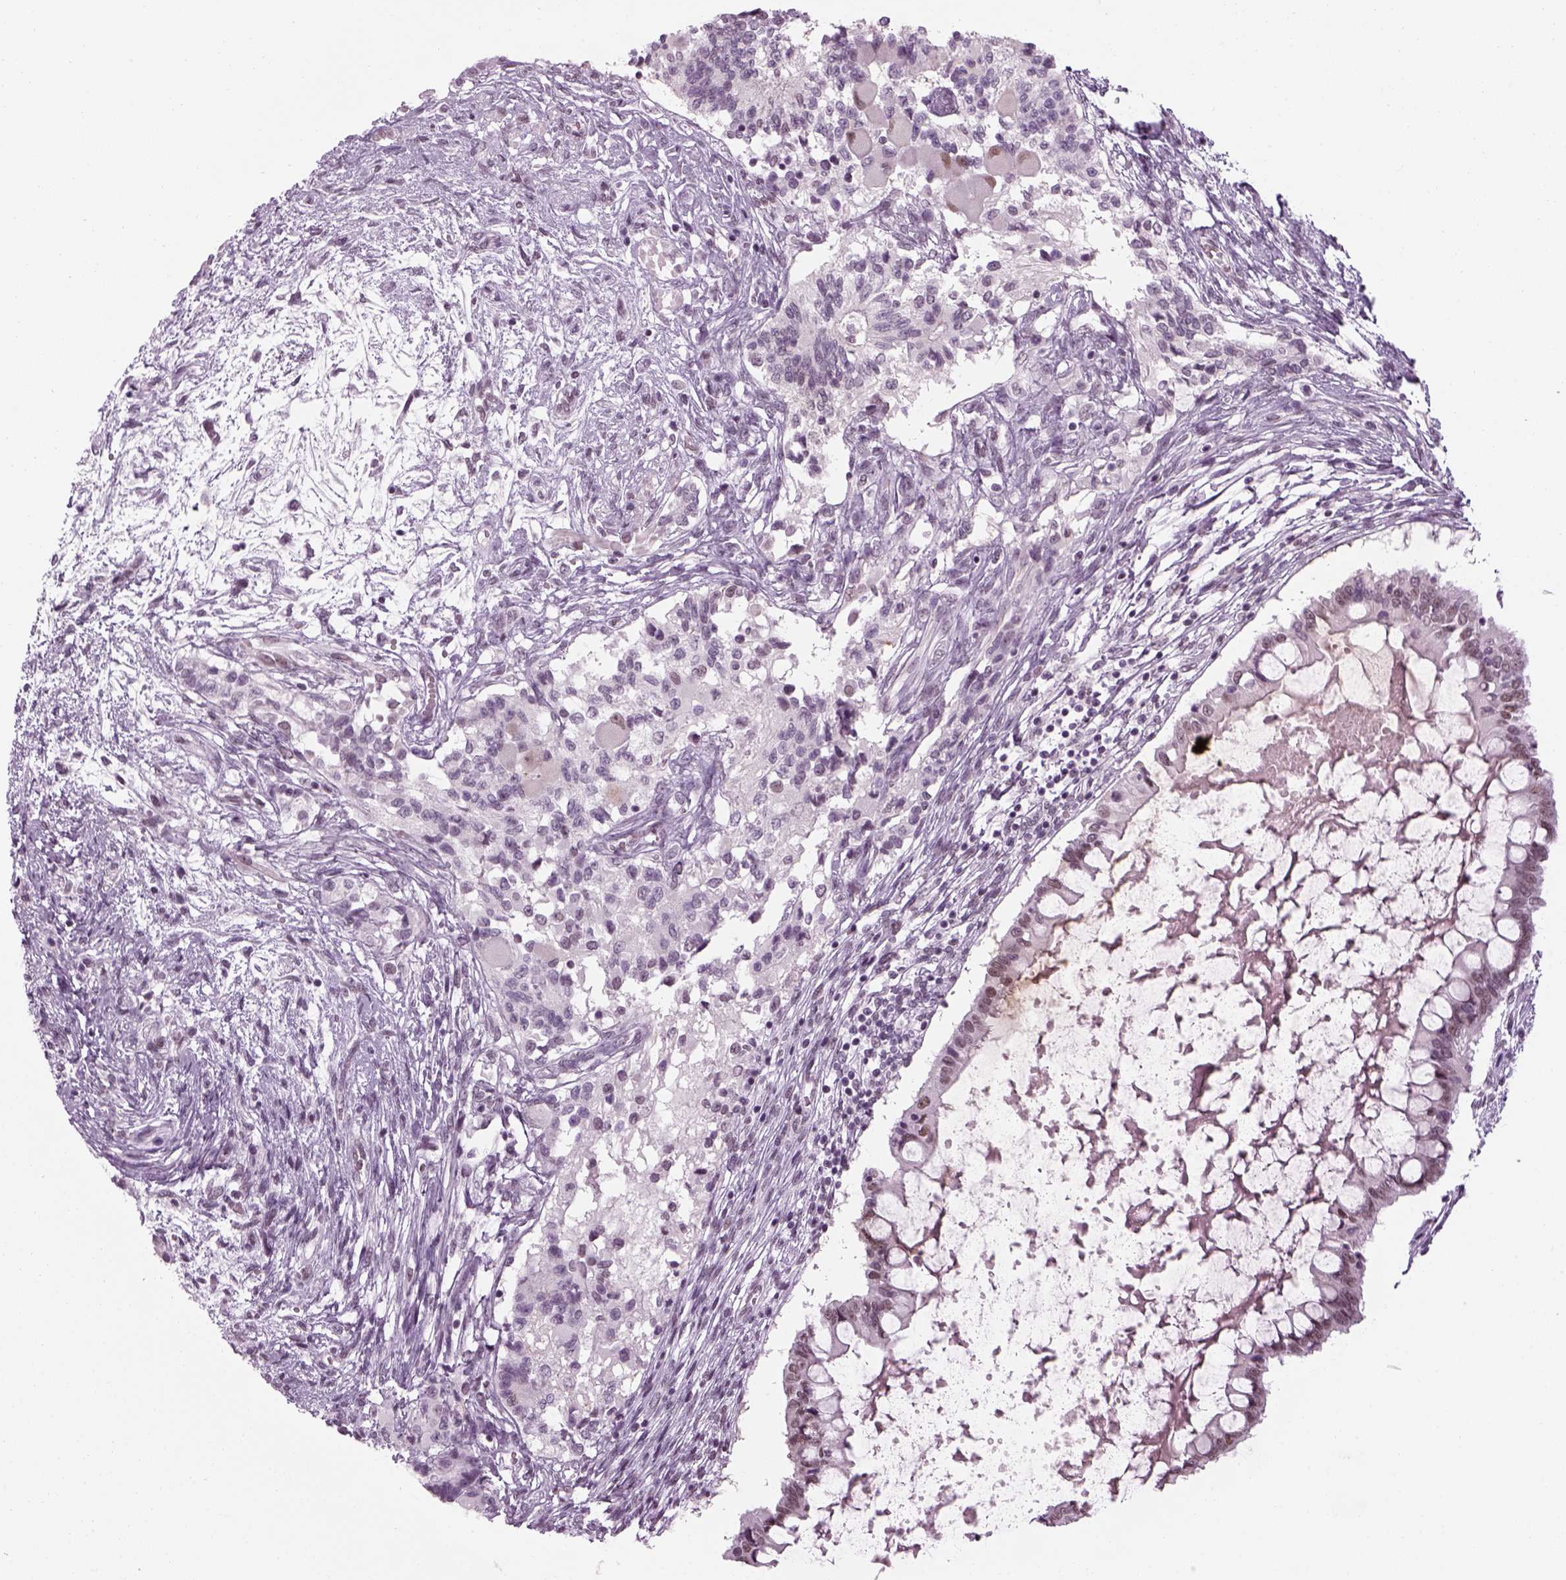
{"staining": {"intensity": "negative", "quantity": "none", "location": "none"}, "tissue": "testis cancer", "cell_type": "Tumor cells", "image_type": "cancer", "snomed": [{"axis": "morphology", "description": "Carcinoma, Embryonal, NOS"}, {"axis": "topography", "description": "Testis"}], "caption": "High power microscopy histopathology image of an immunohistochemistry (IHC) micrograph of testis embryonal carcinoma, revealing no significant staining in tumor cells. (Brightfield microscopy of DAB immunohistochemistry (IHC) at high magnification).", "gene": "KCNG2", "patient": {"sex": "male", "age": 37}}